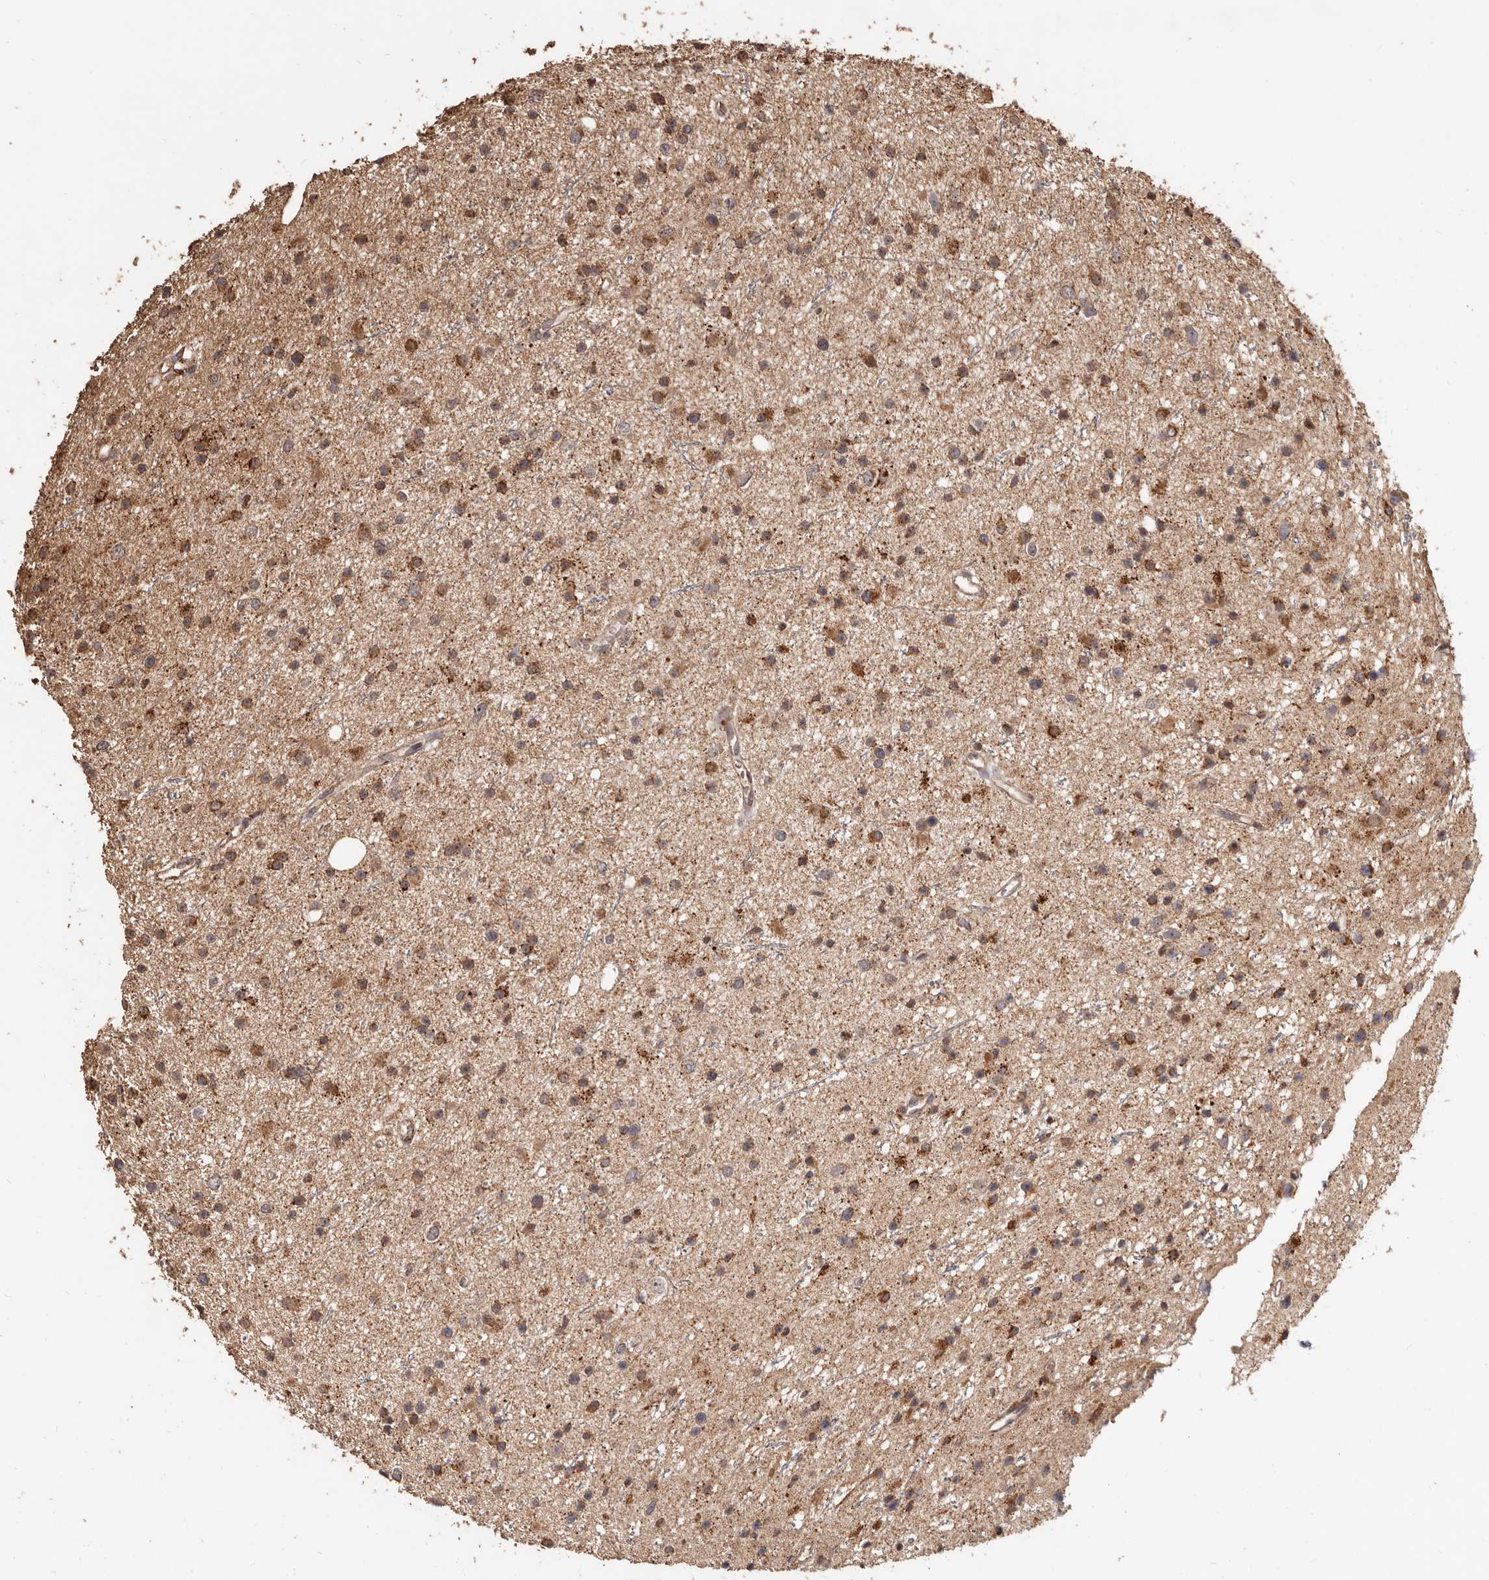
{"staining": {"intensity": "moderate", "quantity": ">75%", "location": "cytoplasmic/membranous"}, "tissue": "glioma", "cell_type": "Tumor cells", "image_type": "cancer", "snomed": [{"axis": "morphology", "description": "Glioma, malignant, Low grade"}, {"axis": "topography", "description": "Cerebral cortex"}], "caption": "Approximately >75% of tumor cells in glioma demonstrate moderate cytoplasmic/membranous protein staining as visualized by brown immunohistochemical staining.", "gene": "AKAP7", "patient": {"sex": "female", "age": 39}}